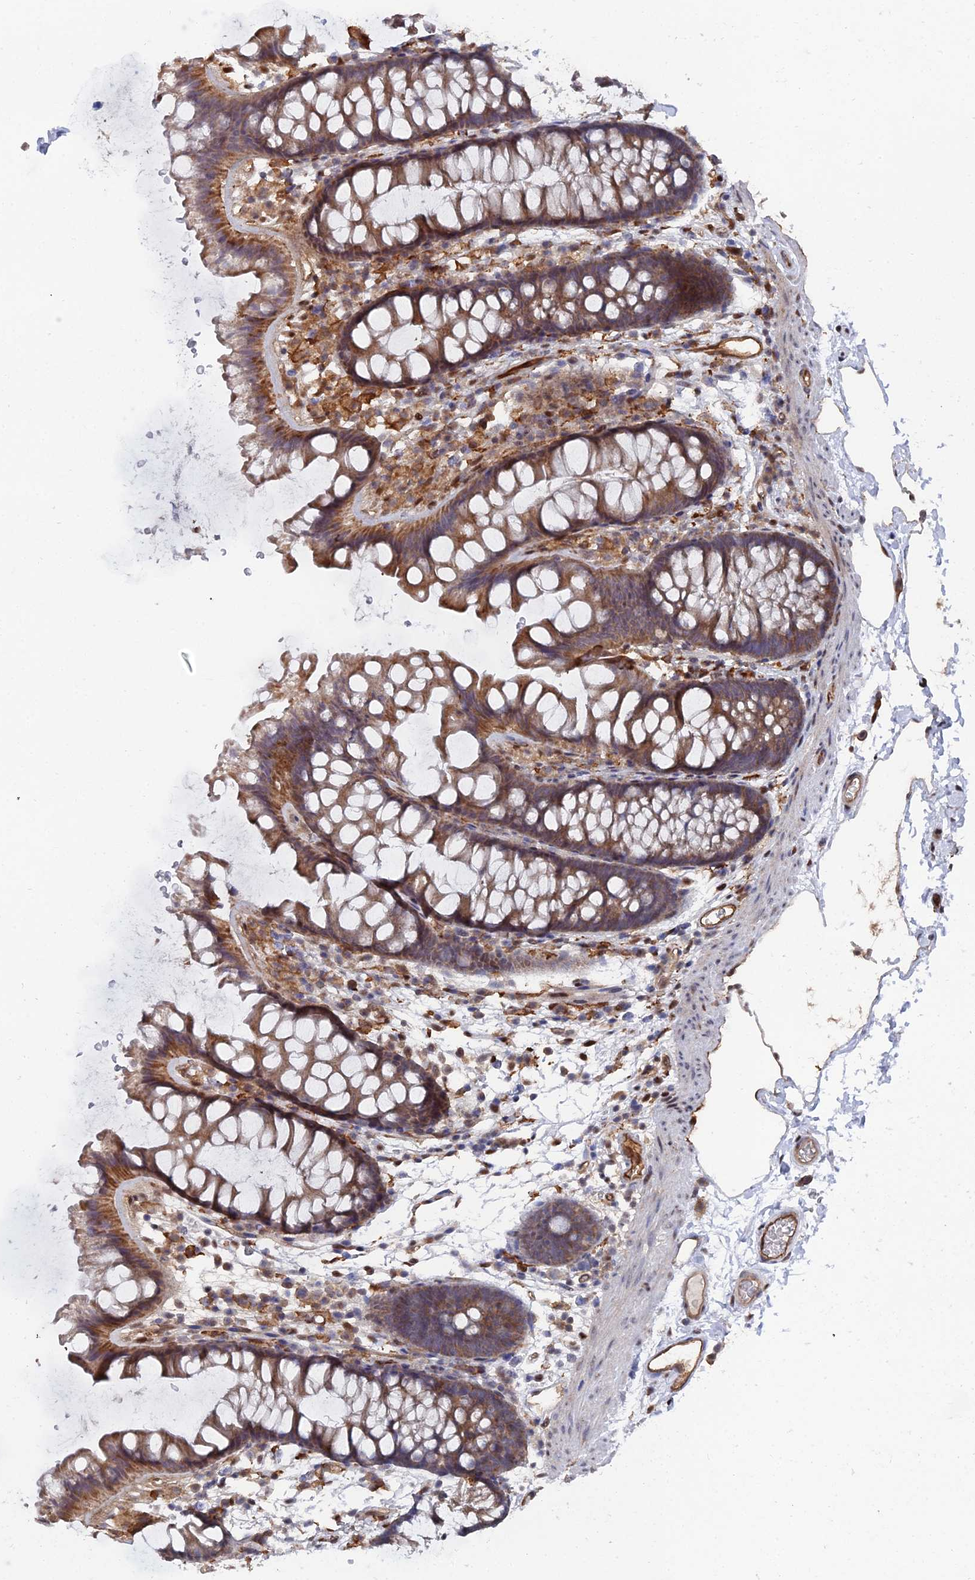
{"staining": {"intensity": "weak", "quantity": ">75%", "location": "cytoplasmic/membranous"}, "tissue": "colon", "cell_type": "Endothelial cells", "image_type": "normal", "snomed": [{"axis": "morphology", "description": "Normal tissue, NOS"}, {"axis": "topography", "description": "Colon"}], "caption": "DAB (3,3'-diaminobenzidine) immunohistochemical staining of benign human colon exhibits weak cytoplasmic/membranous protein positivity in about >75% of endothelial cells.", "gene": "UNC5D", "patient": {"sex": "female", "age": 62}}